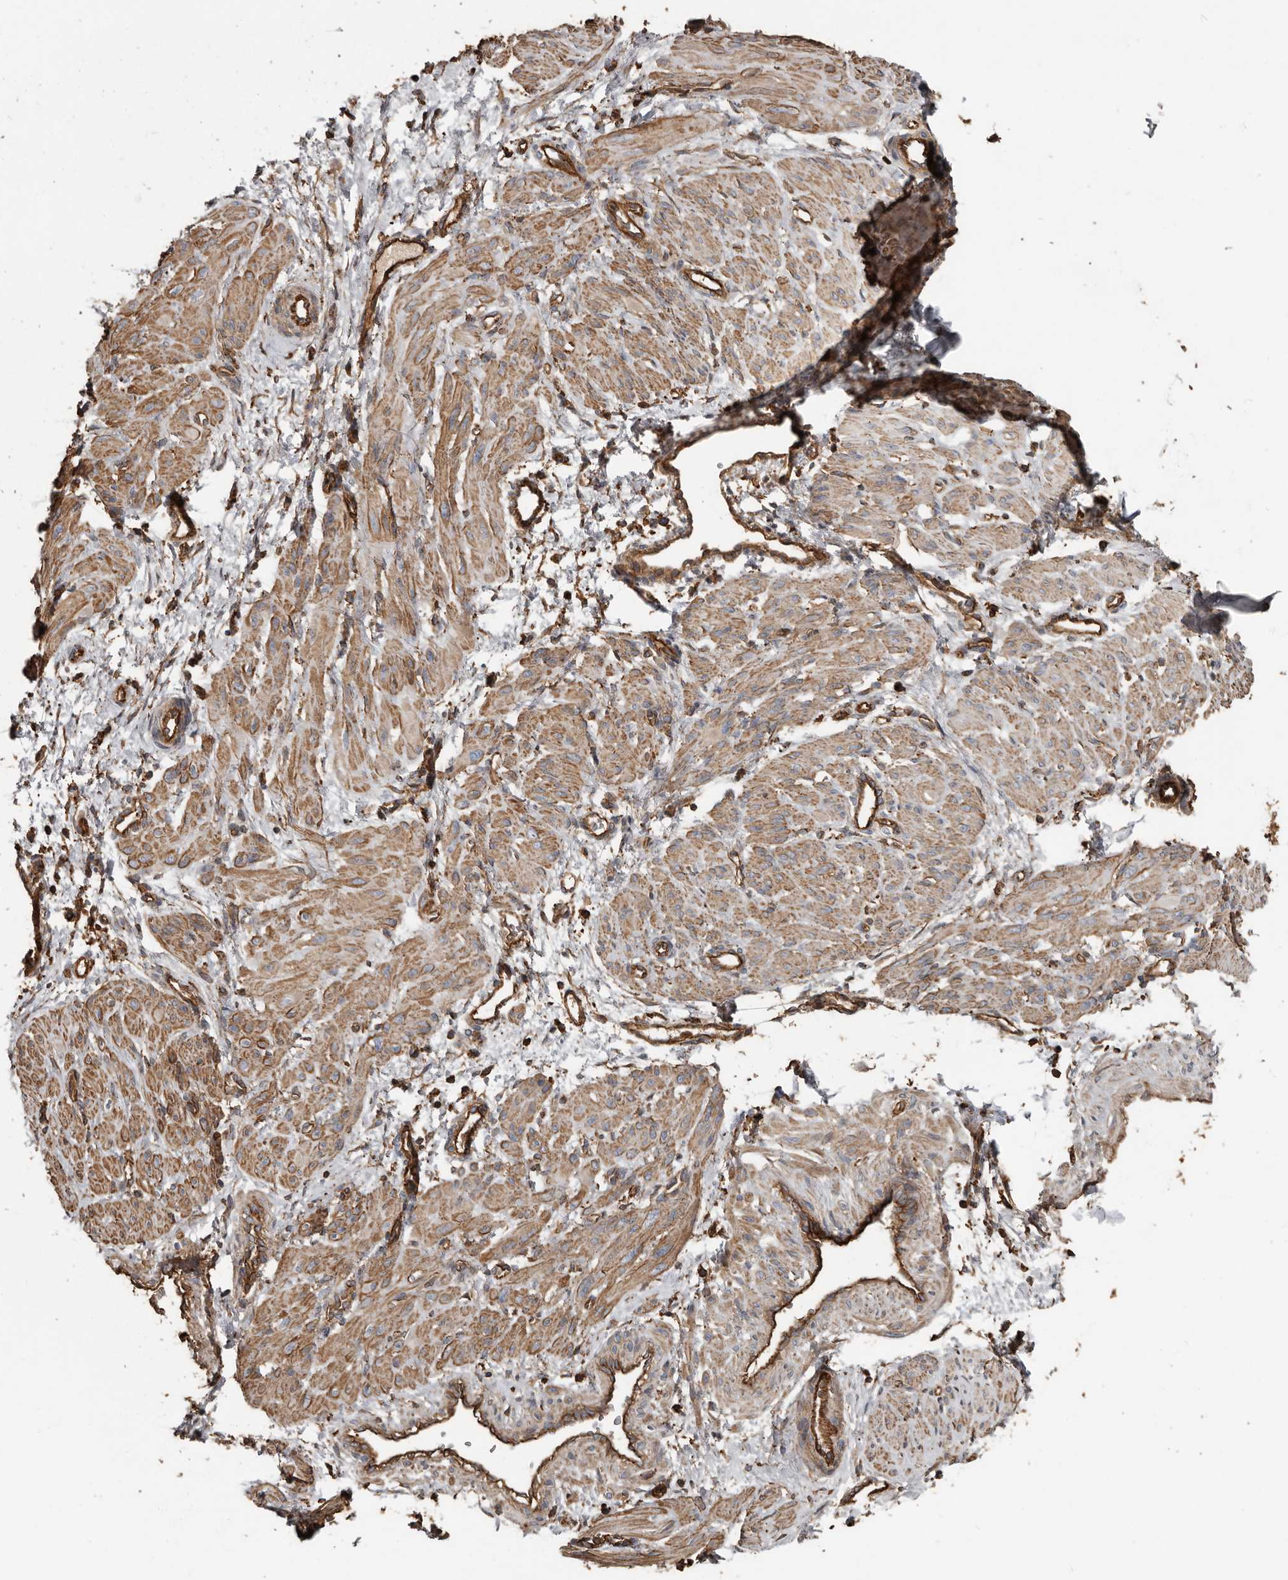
{"staining": {"intensity": "moderate", "quantity": ">75%", "location": "cytoplasmic/membranous"}, "tissue": "smooth muscle", "cell_type": "Smooth muscle cells", "image_type": "normal", "snomed": [{"axis": "morphology", "description": "Normal tissue, NOS"}, {"axis": "topography", "description": "Endometrium"}], "caption": "Smooth muscle cells reveal moderate cytoplasmic/membranous expression in about >75% of cells in normal smooth muscle. The staining was performed using DAB (3,3'-diaminobenzidine), with brown indicating positive protein expression. Nuclei are stained blue with hematoxylin.", "gene": "DENND6B", "patient": {"sex": "female", "age": 33}}